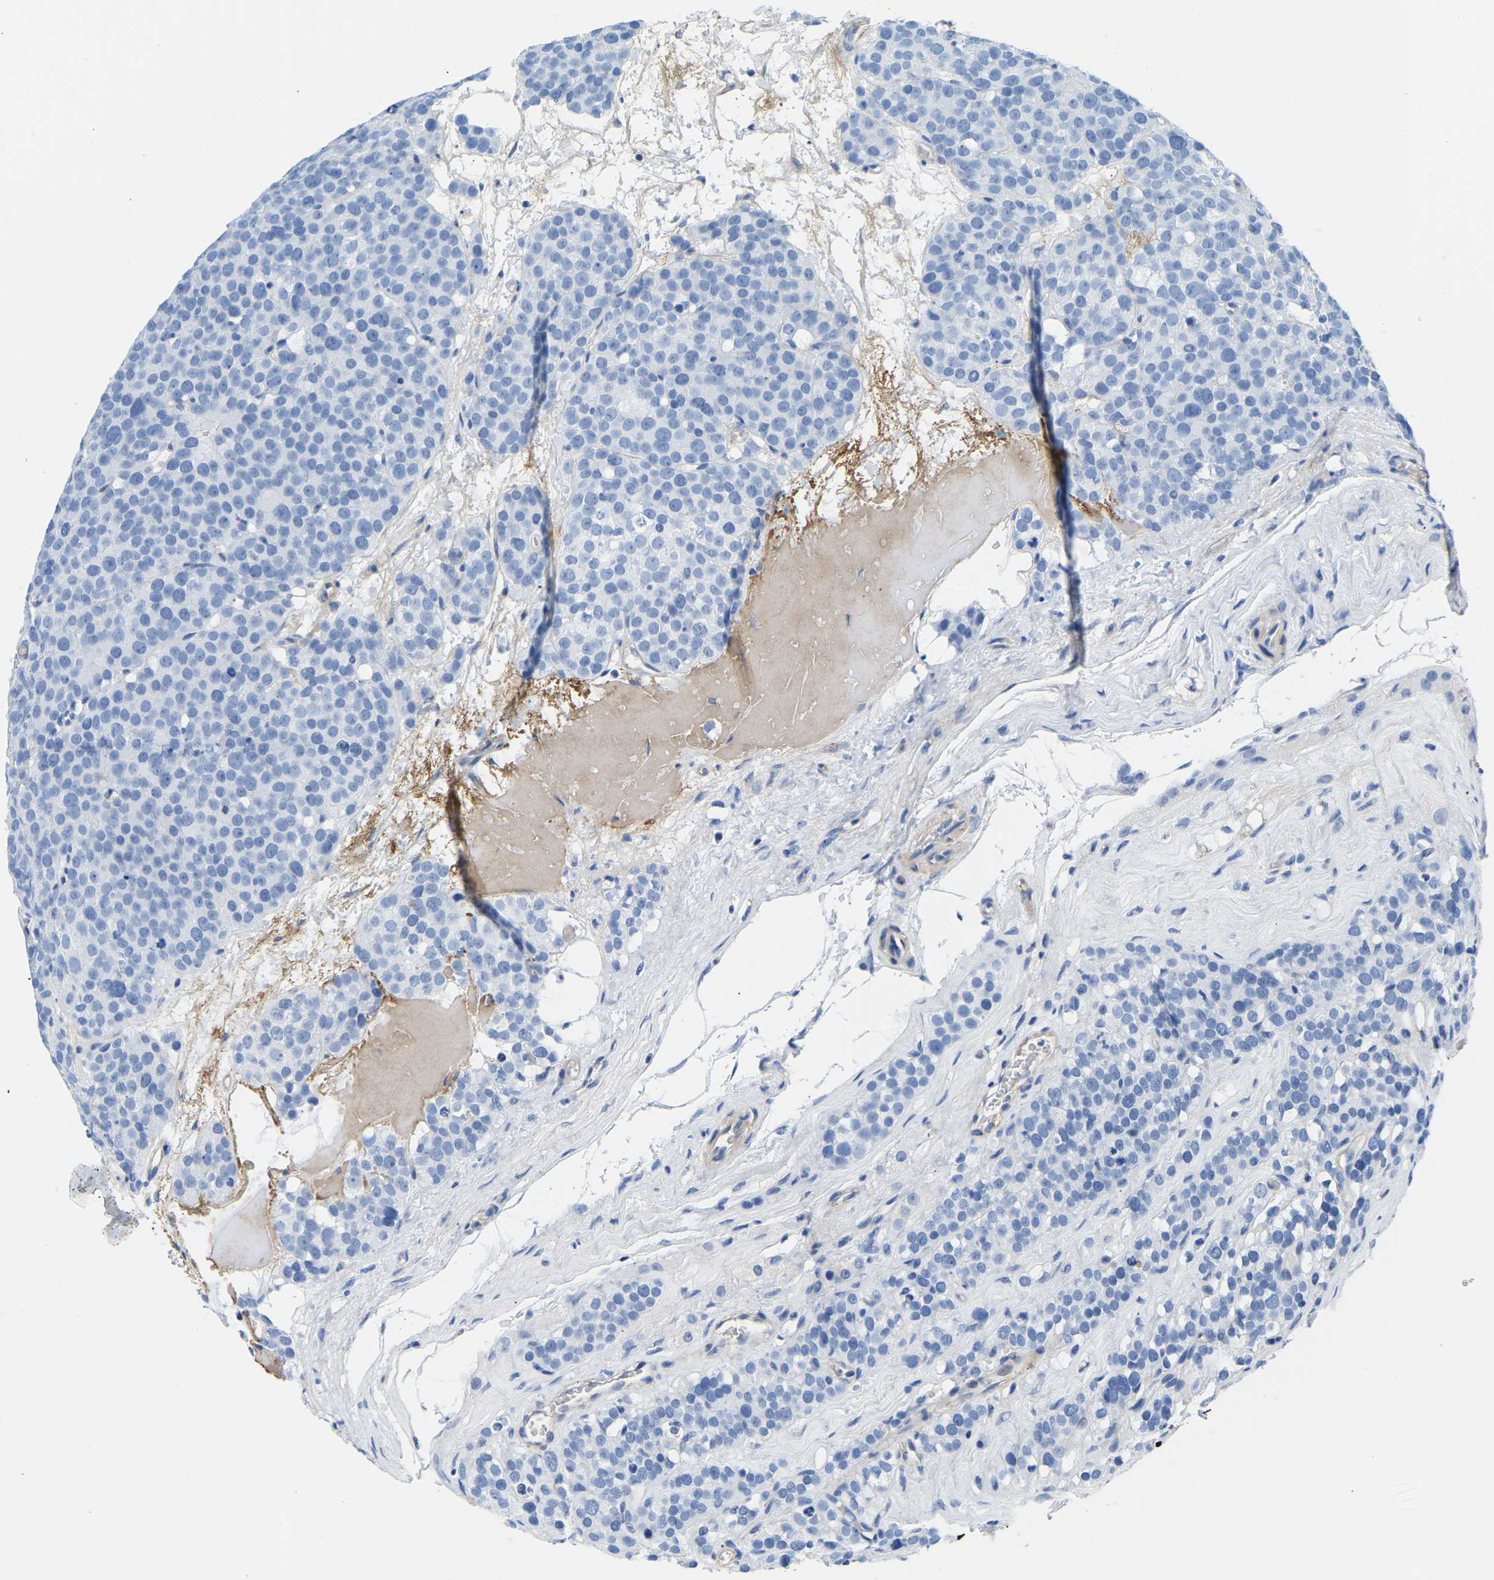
{"staining": {"intensity": "negative", "quantity": "none", "location": "none"}, "tissue": "testis cancer", "cell_type": "Tumor cells", "image_type": "cancer", "snomed": [{"axis": "morphology", "description": "Seminoma, NOS"}, {"axis": "topography", "description": "Testis"}], "caption": "DAB immunohistochemical staining of seminoma (testis) shows no significant staining in tumor cells.", "gene": "UPK3A", "patient": {"sex": "male", "age": 71}}